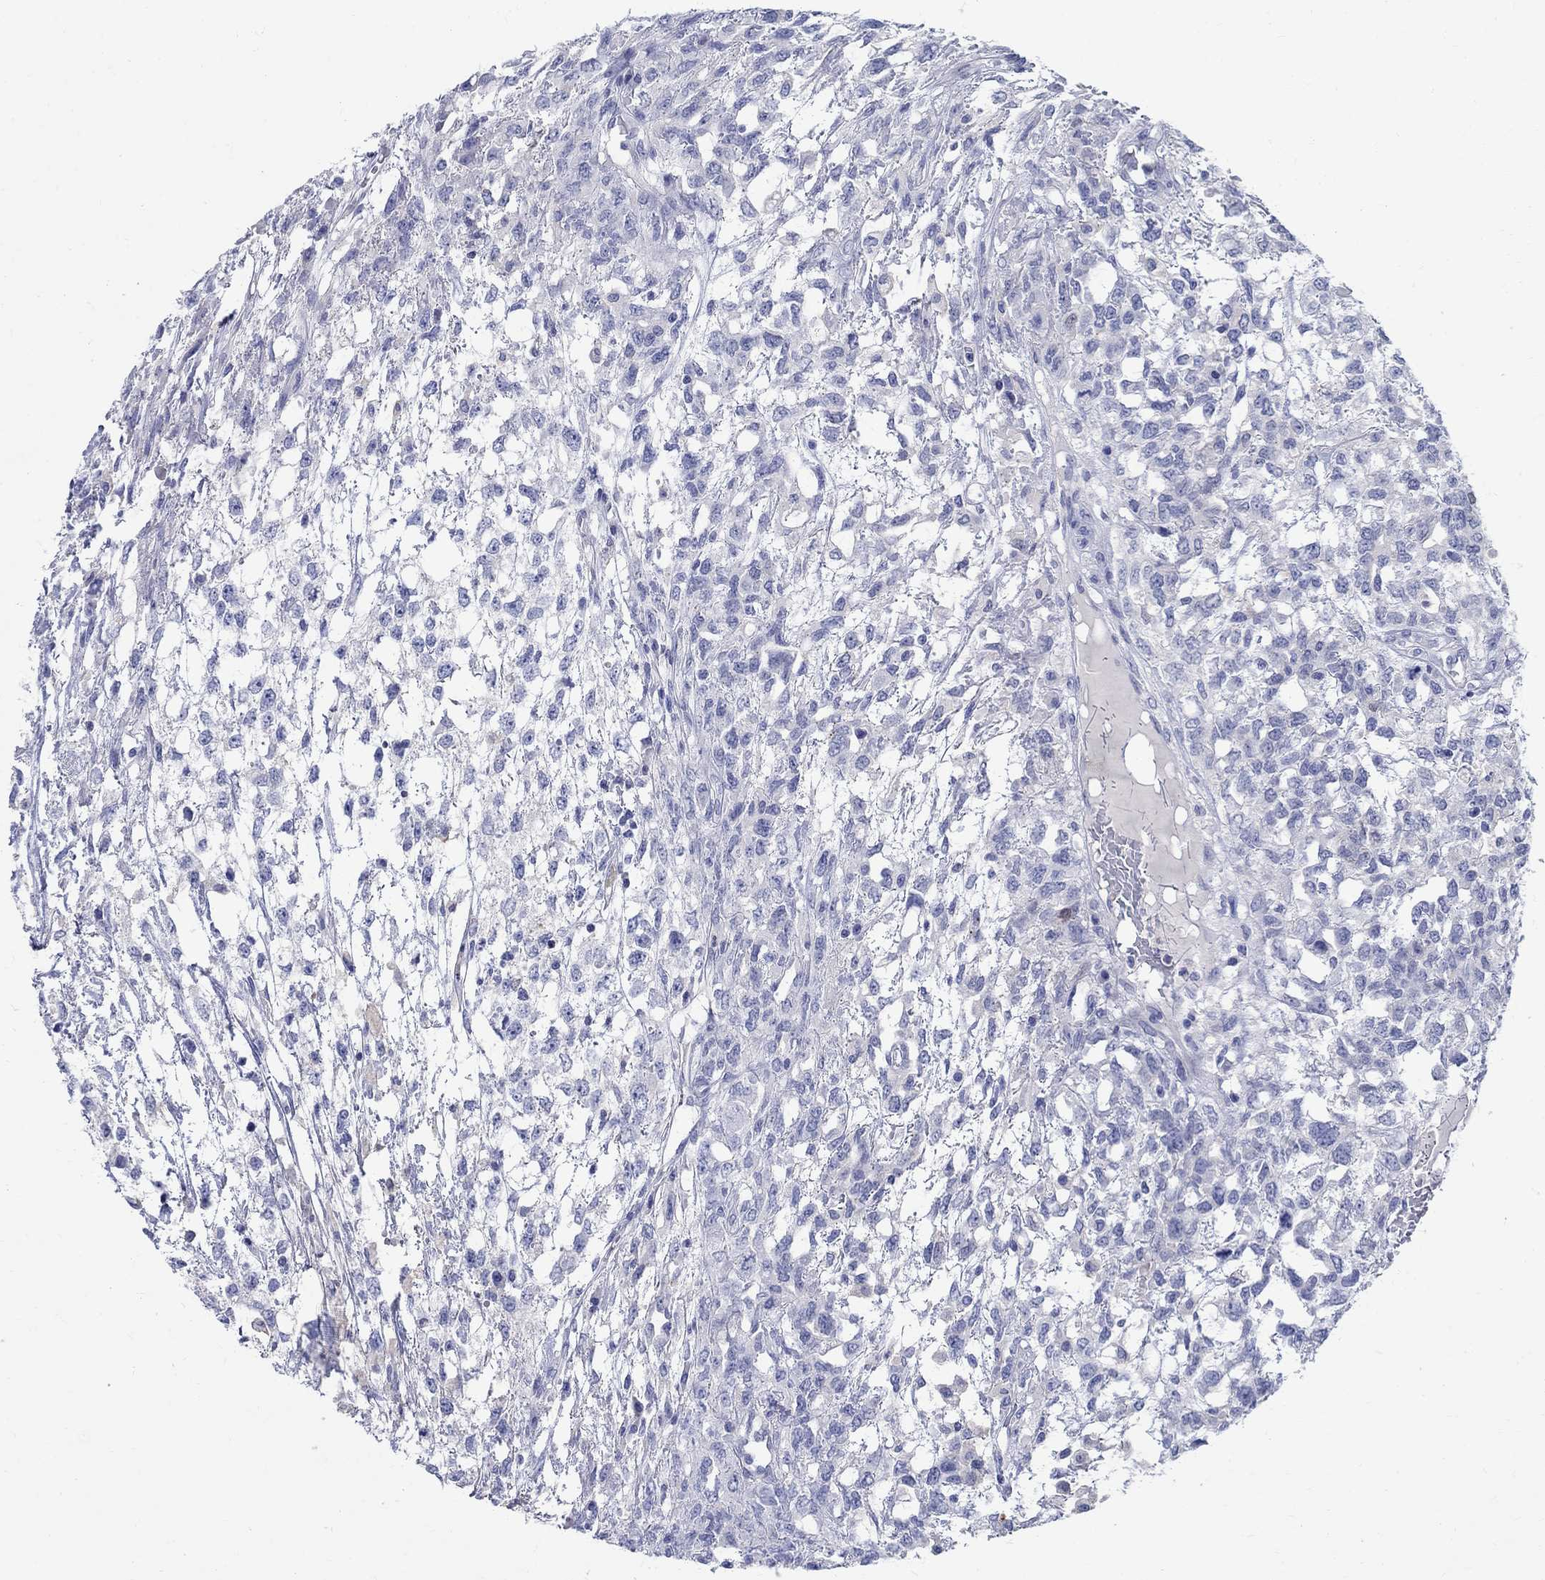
{"staining": {"intensity": "negative", "quantity": "none", "location": "none"}, "tissue": "testis cancer", "cell_type": "Tumor cells", "image_type": "cancer", "snomed": [{"axis": "morphology", "description": "Seminoma, NOS"}, {"axis": "topography", "description": "Testis"}], "caption": "Tumor cells show no significant protein positivity in testis cancer.", "gene": "SOX2", "patient": {"sex": "male", "age": 52}}